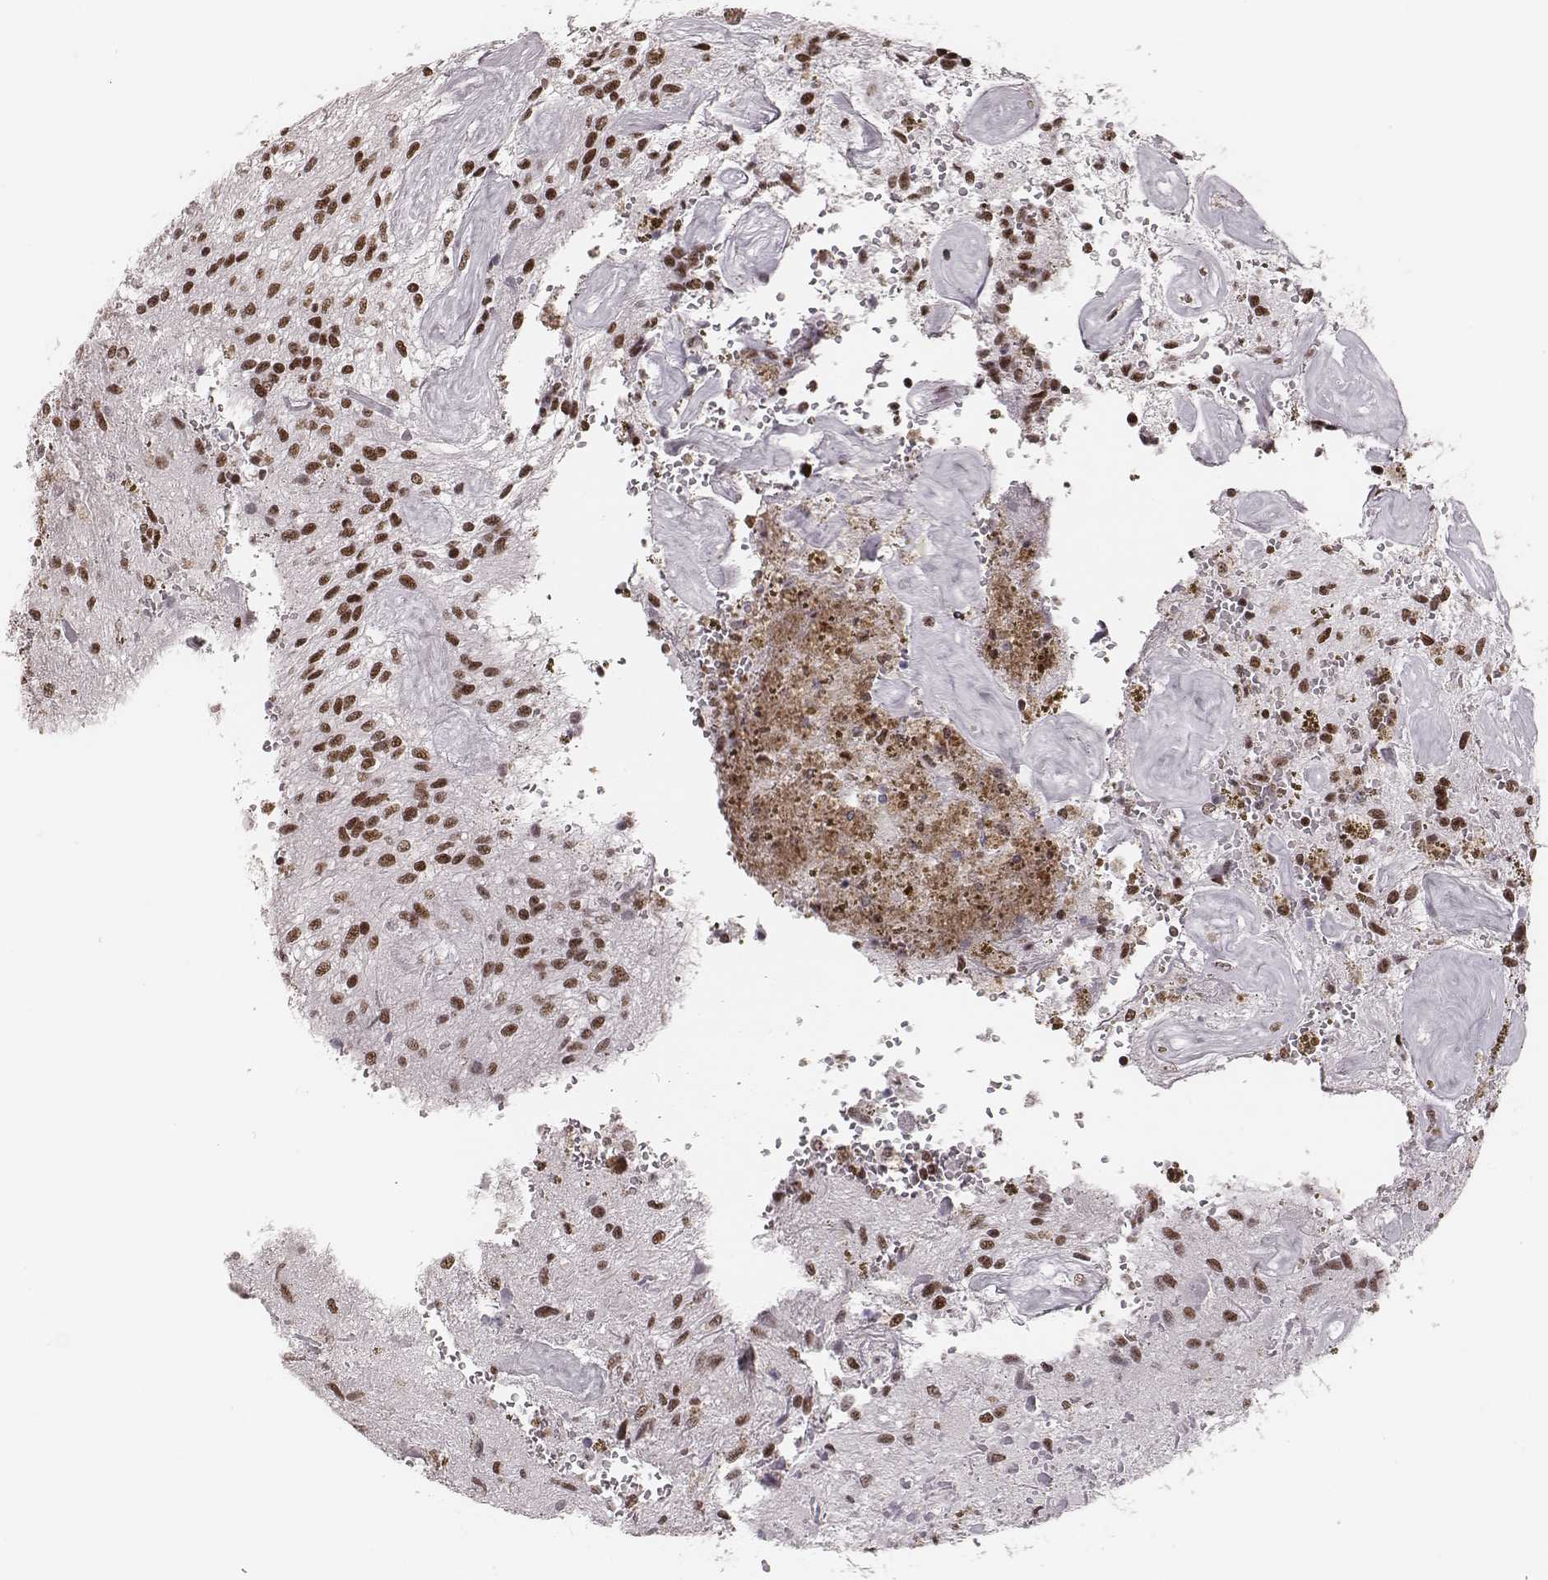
{"staining": {"intensity": "strong", "quantity": ">75%", "location": "nuclear"}, "tissue": "glioma", "cell_type": "Tumor cells", "image_type": "cancer", "snomed": [{"axis": "morphology", "description": "Glioma, malignant, Low grade"}, {"axis": "topography", "description": "Cerebellum"}], "caption": "Glioma was stained to show a protein in brown. There is high levels of strong nuclear staining in about >75% of tumor cells. Nuclei are stained in blue.", "gene": "LUC7L", "patient": {"sex": "female", "age": 14}}